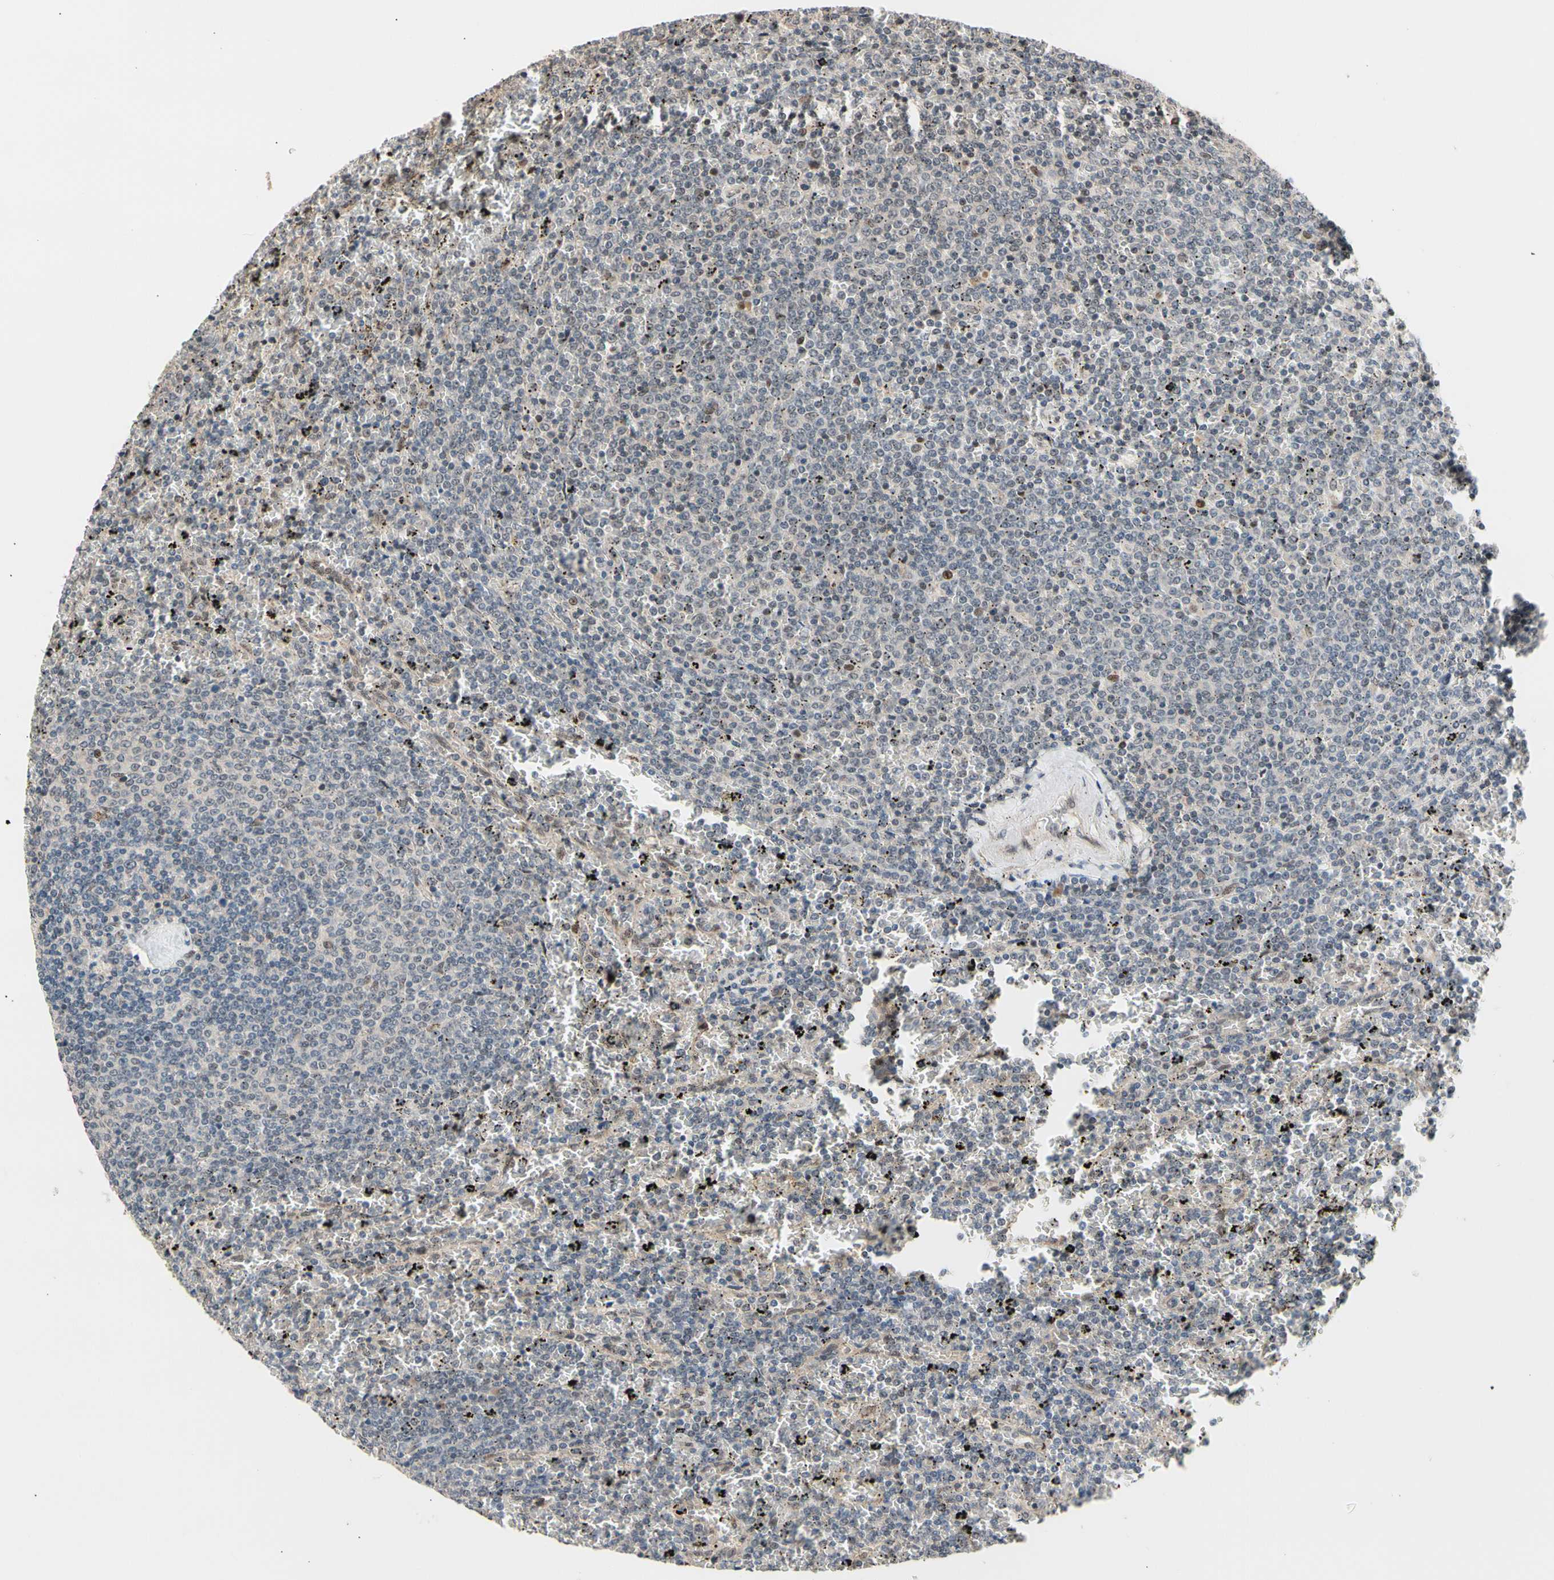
{"staining": {"intensity": "weak", "quantity": "25%-75%", "location": "cytoplasmic/membranous"}, "tissue": "lymphoma", "cell_type": "Tumor cells", "image_type": "cancer", "snomed": [{"axis": "morphology", "description": "Malignant lymphoma, non-Hodgkin's type, Low grade"}, {"axis": "topography", "description": "Spleen"}], "caption": "Human low-grade malignant lymphoma, non-Hodgkin's type stained with a brown dye reveals weak cytoplasmic/membranous positive expression in approximately 25%-75% of tumor cells.", "gene": "NGEF", "patient": {"sex": "female", "age": 77}}